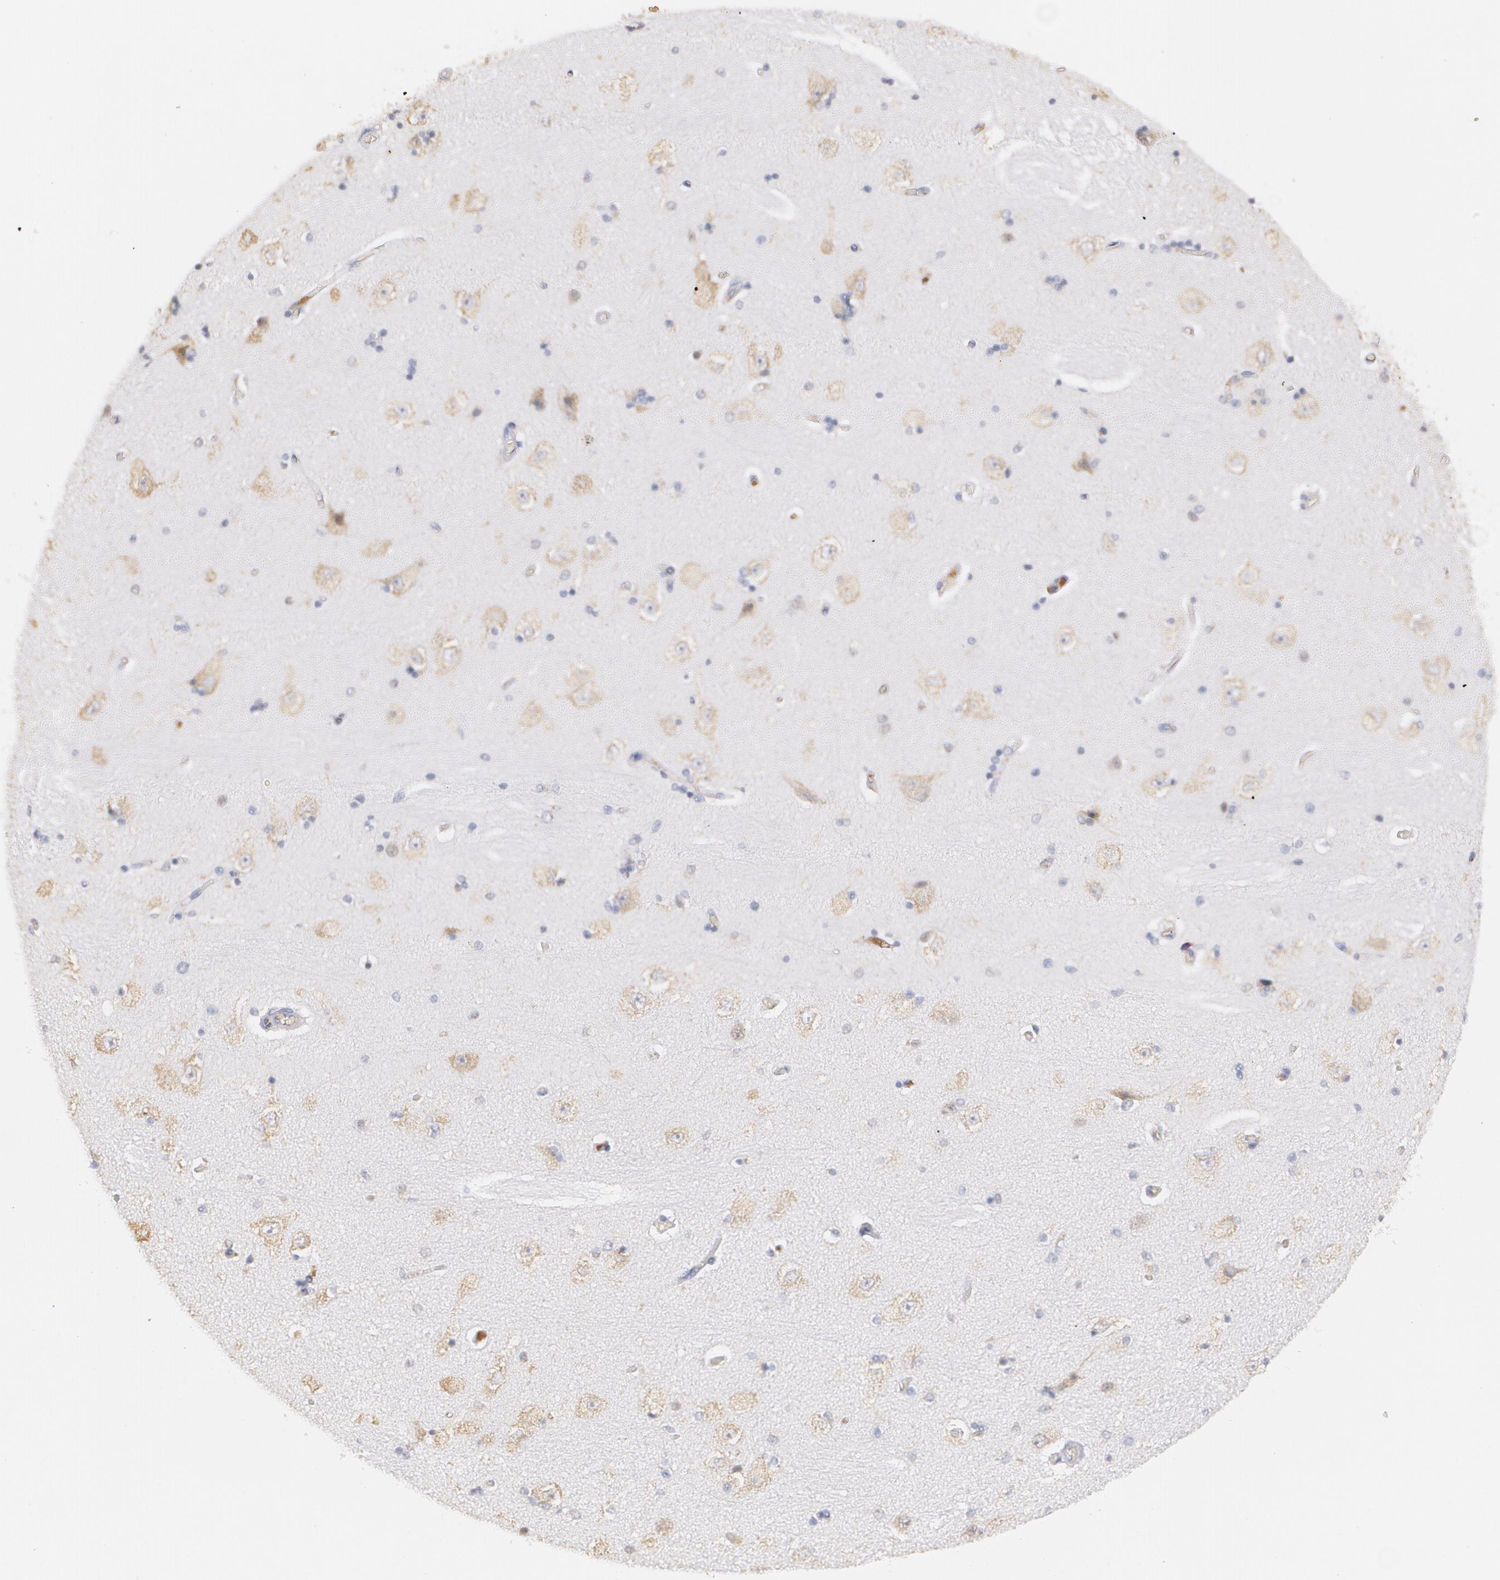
{"staining": {"intensity": "negative", "quantity": "none", "location": "none"}, "tissue": "hippocampus", "cell_type": "Glial cells", "image_type": "normal", "snomed": [{"axis": "morphology", "description": "Normal tissue, NOS"}, {"axis": "topography", "description": "Hippocampus"}], "caption": "Normal hippocampus was stained to show a protein in brown. There is no significant positivity in glial cells.", "gene": "AMBP", "patient": {"sex": "female", "age": 54}}